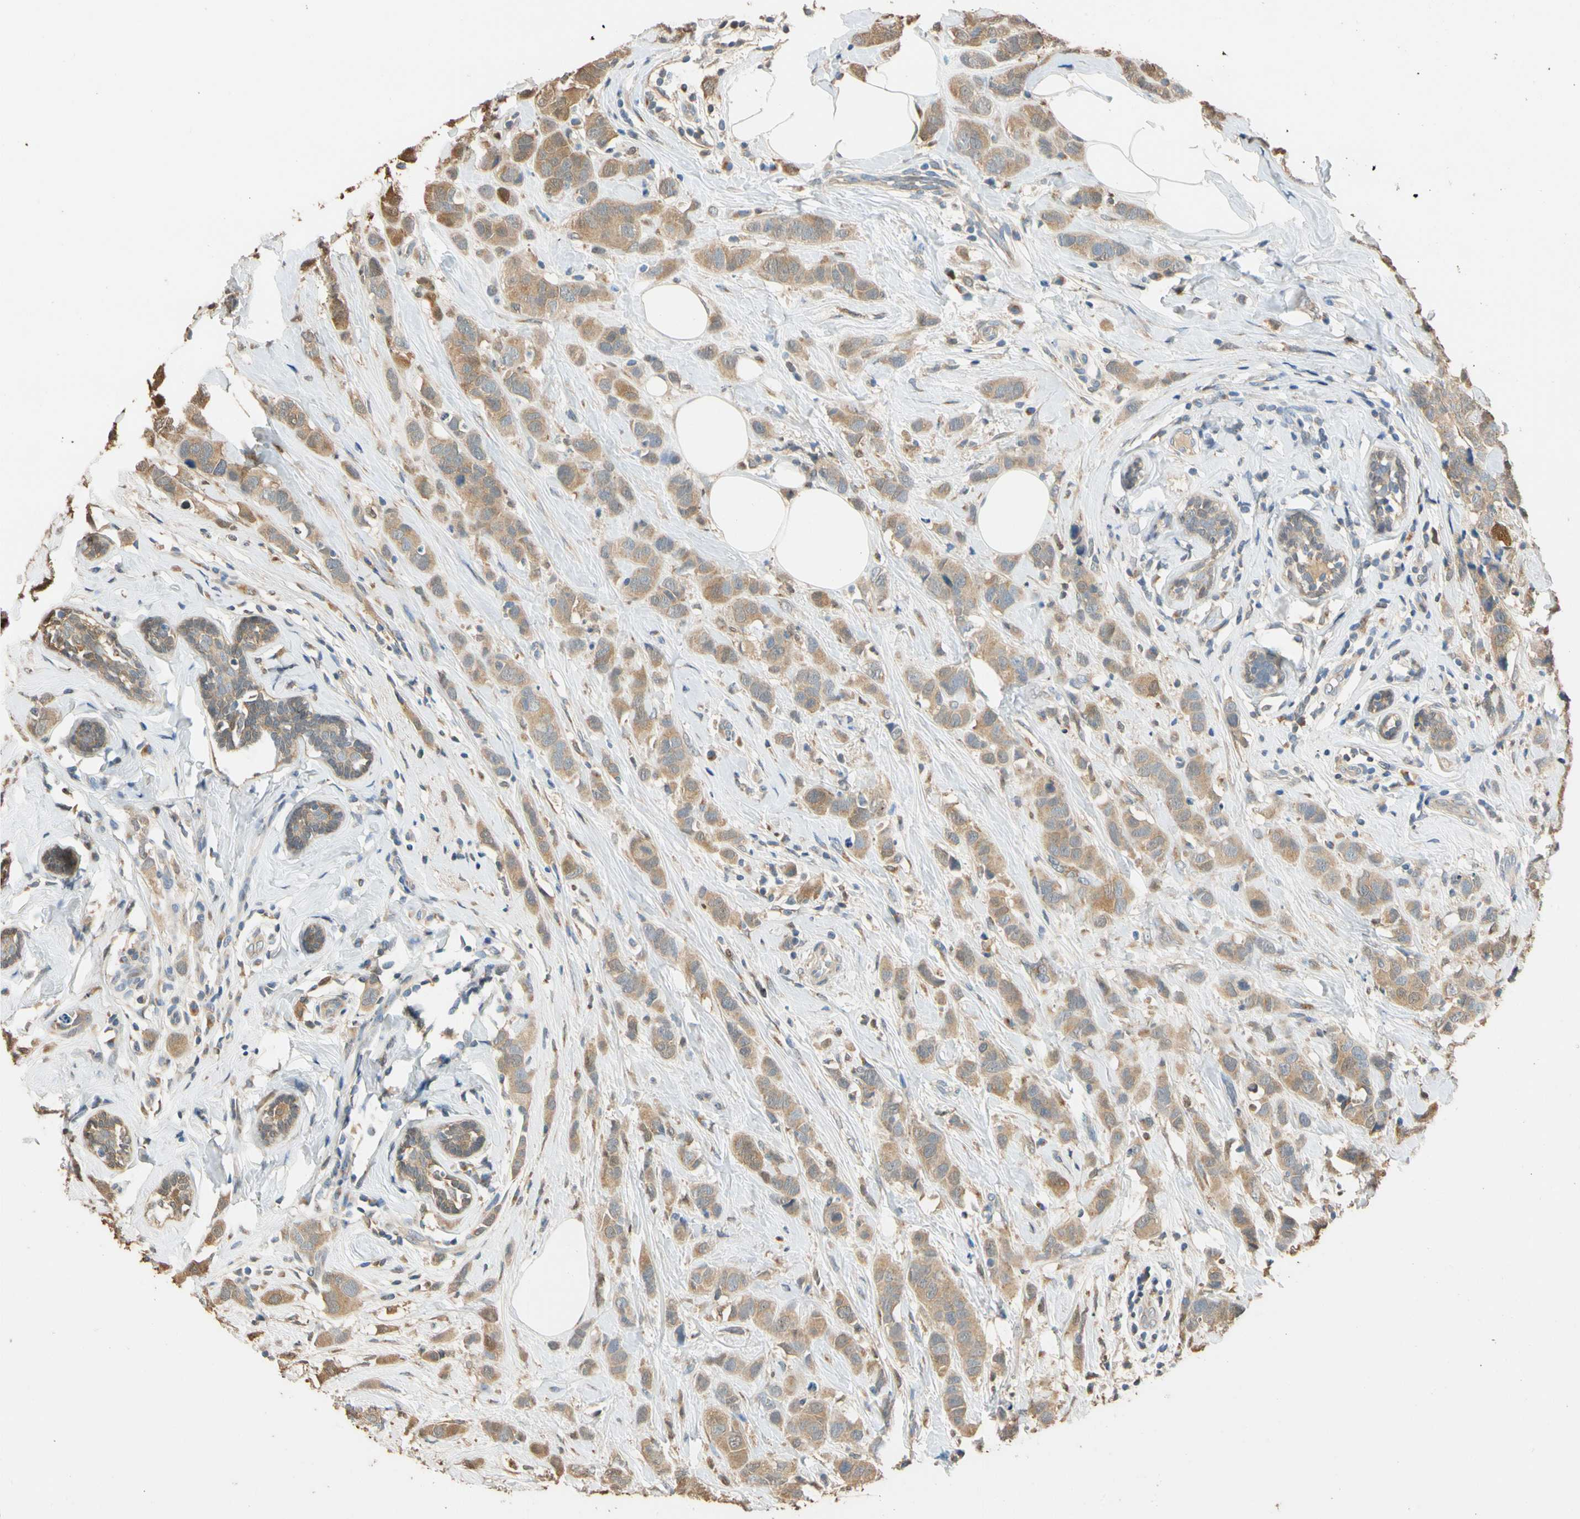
{"staining": {"intensity": "moderate", "quantity": ">75%", "location": "cytoplasmic/membranous"}, "tissue": "breast cancer", "cell_type": "Tumor cells", "image_type": "cancer", "snomed": [{"axis": "morphology", "description": "Normal tissue, NOS"}, {"axis": "morphology", "description": "Duct carcinoma"}, {"axis": "topography", "description": "Breast"}], "caption": "Tumor cells exhibit medium levels of moderate cytoplasmic/membranous expression in about >75% of cells in human infiltrating ductal carcinoma (breast).", "gene": "GPSM2", "patient": {"sex": "female", "age": 50}}